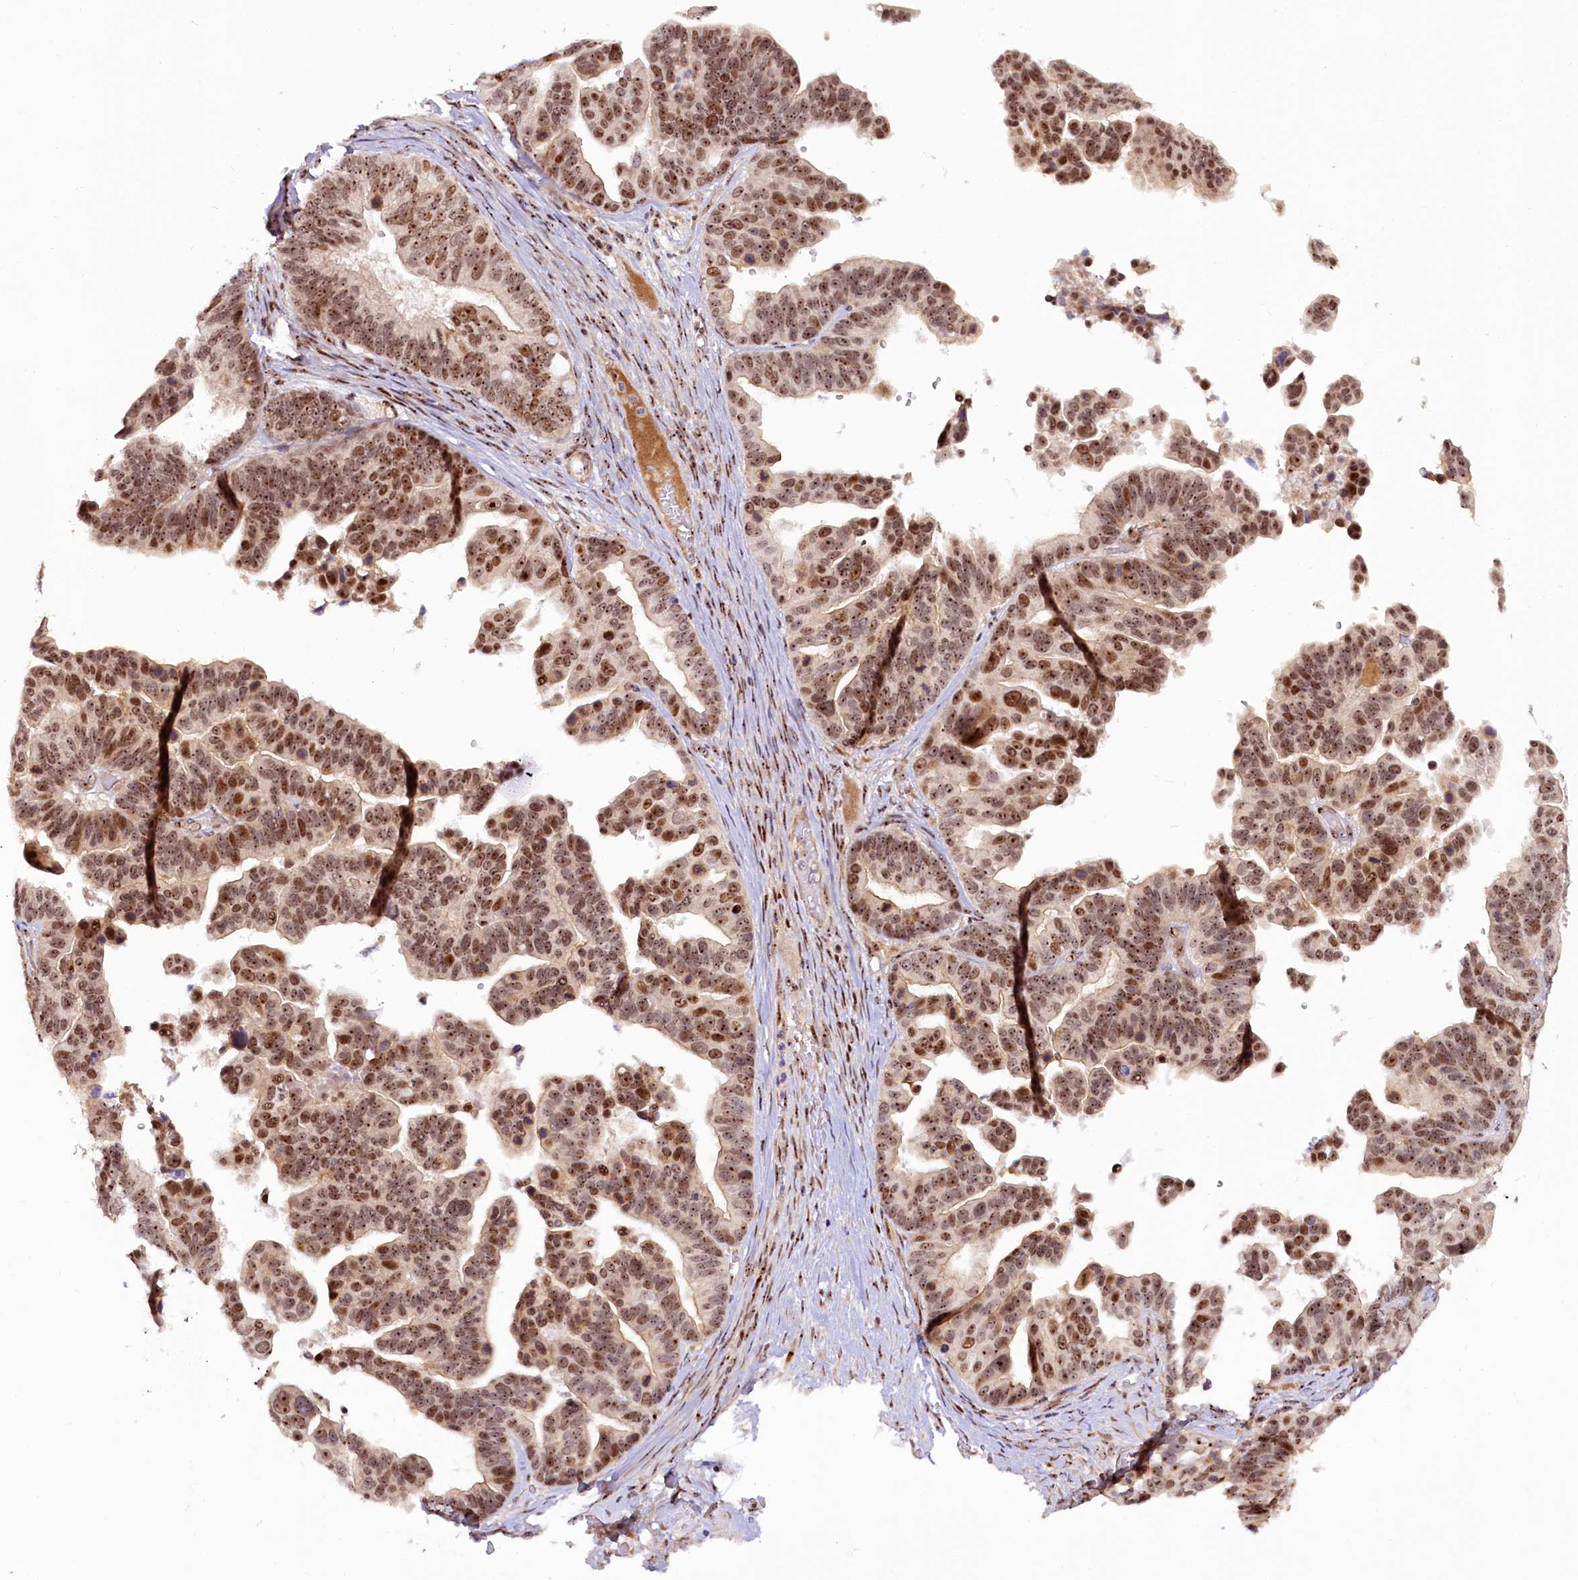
{"staining": {"intensity": "moderate", "quantity": ">75%", "location": "nuclear"}, "tissue": "ovarian cancer", "cell_type": "Tumor cells", "image_type": "cancer", "snomed": [{"axis": "morphology", "description": "Cystadenocarcinoma, serous, NOS"}, {"axis": "topography", "description": "Ovary"}], "caption": "Immunohistochemistry (IHC) of human ovarian serous cystadenocarcinoma reveals medium levels of moderate nuclear expression in about >75% of tumor cells. The protein is shown in brown color, while the nuclei are stained blue.", "gene": "TCOF1", "patient": {"sex": "female", "age": 56}}